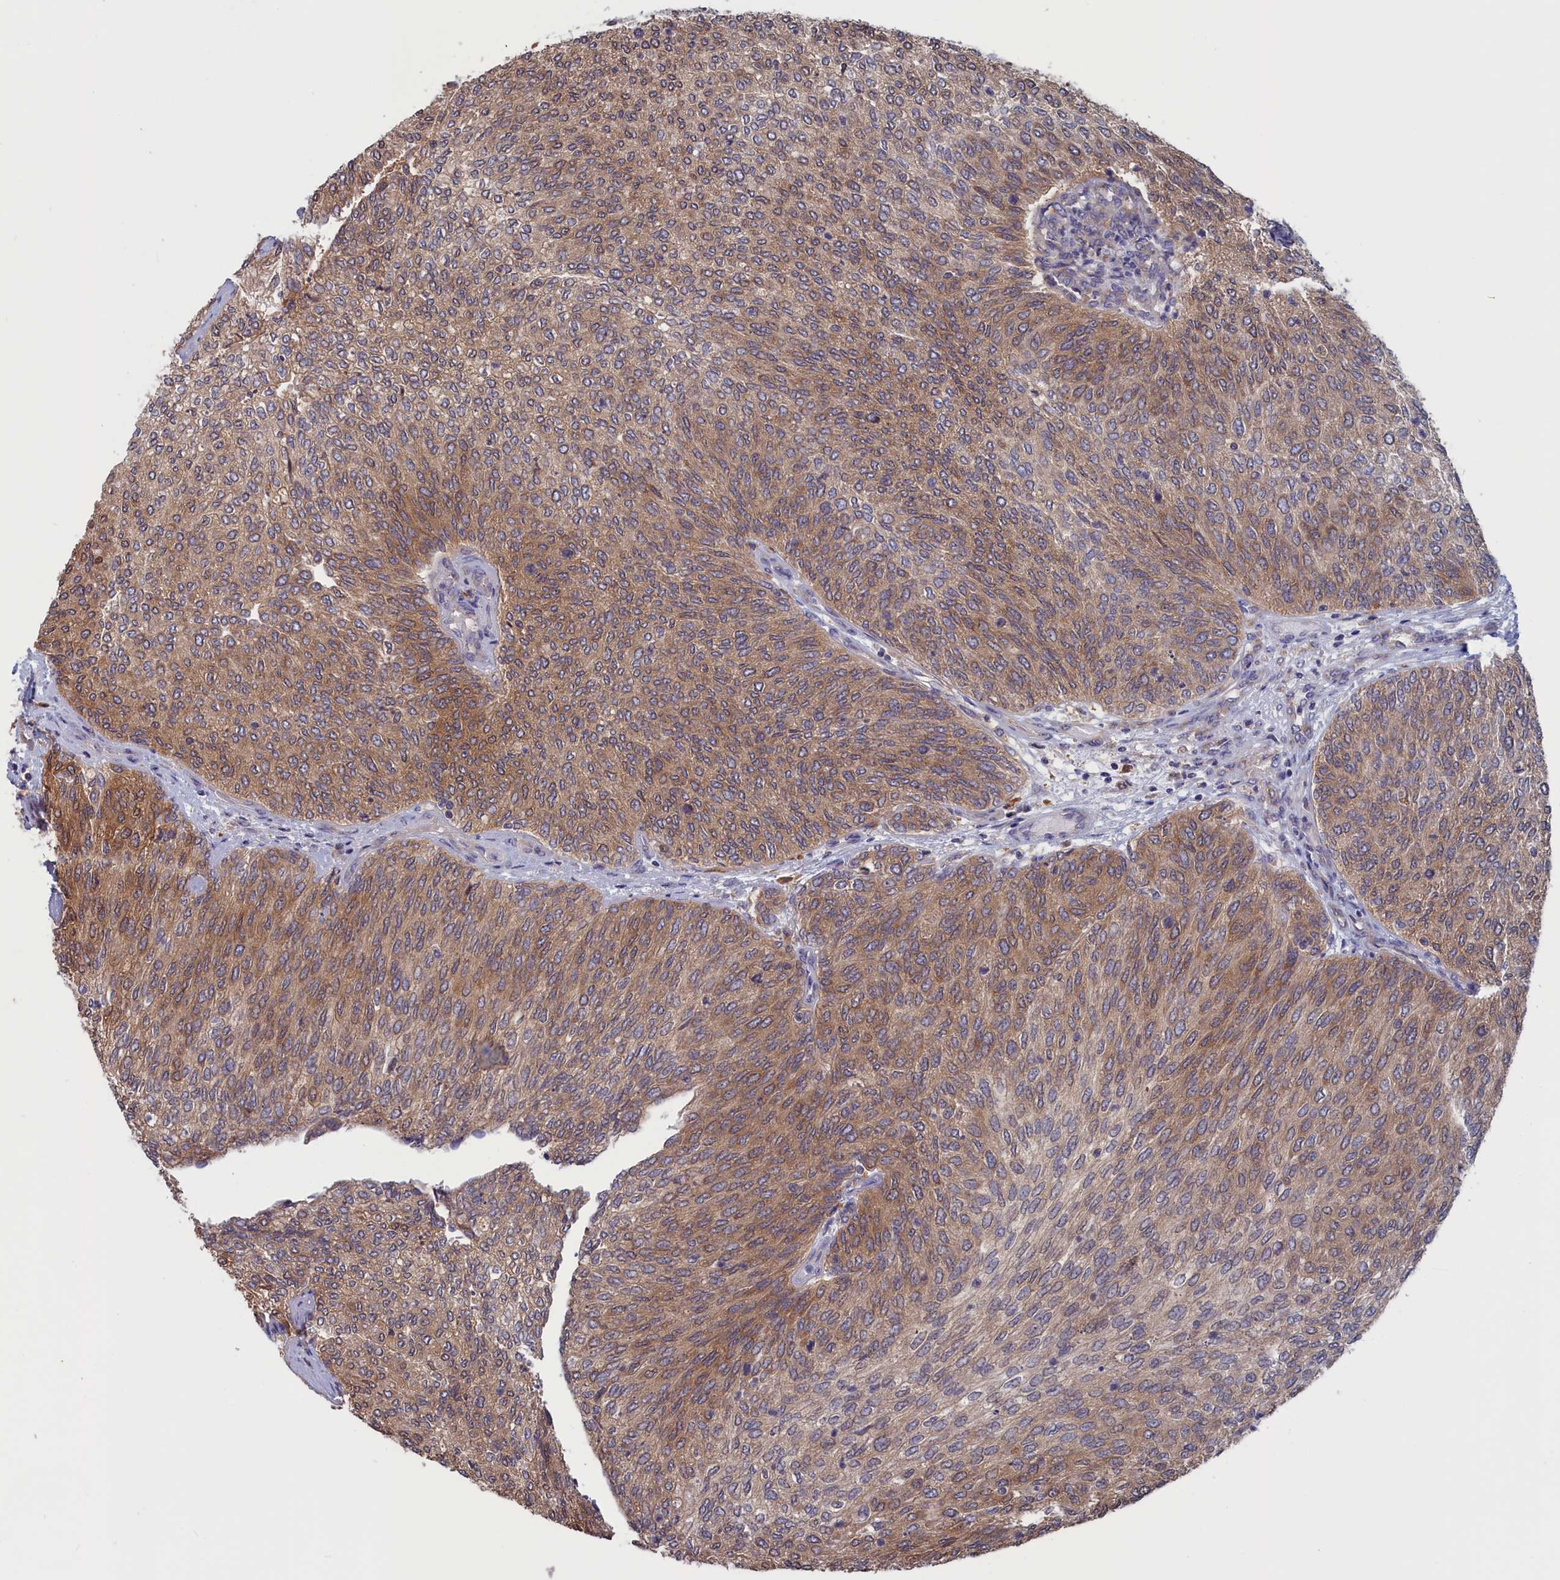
{"staining": {"intensity": "moderate", "quantity": ">75%", "location": "cytoplasmic/membranous"}, "tissue": "urothelial cancer", "cell_type": "Tumor cells", "image_type": "cancer", "snomed": [{"axis": "morphology", "description": "Urothelial carcinoma, Low grade"}, {"axis": "topography", "description": "Urinary bladder"}], "caption": "Protein expression analysis of urothelial carcinoma (low-grade) demonstrates moderate cytoplasmic/membranous positivity in about >75% of tumor cells.", "gene": "CACTIN", "patient": {"sex": "female", "age": 79}}